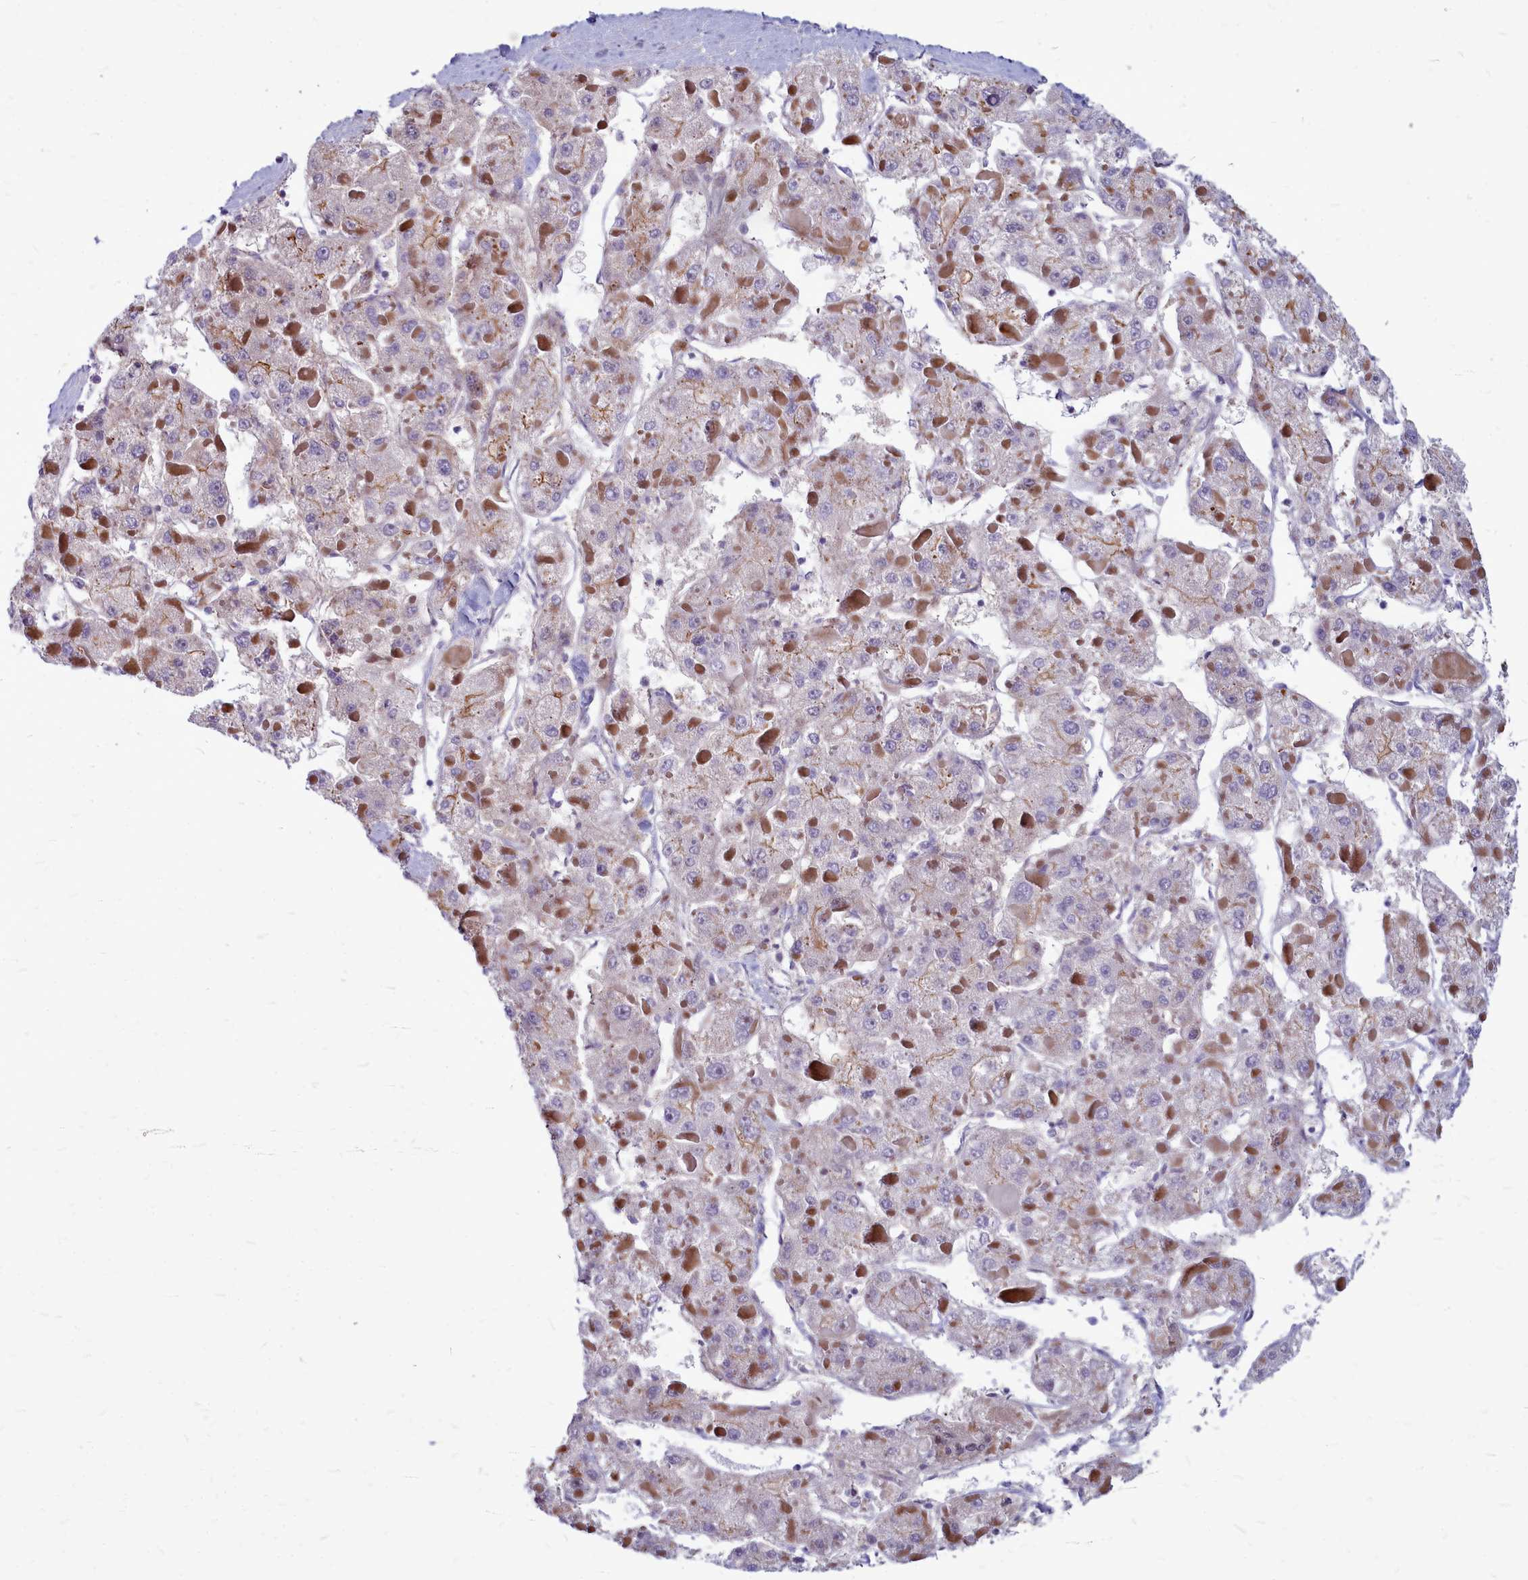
{"staining": {"intensity": "negative", "quantity": "none", "location": "none"}, "tissue": "liver cancer", "cell_type": "Tumor cells", "image_type": "cancer", "snomed": [{"axis": "morphology", "description": "Carcinoma, Hepatocellular, NOS"}, {"axis": "topography", "description": "Liver"}], "caption": "IHC of human liver cancer exhibits no staining in tumor cells.", "gene": "TTC5", "patient": {"sex": "female", "age": 73}}